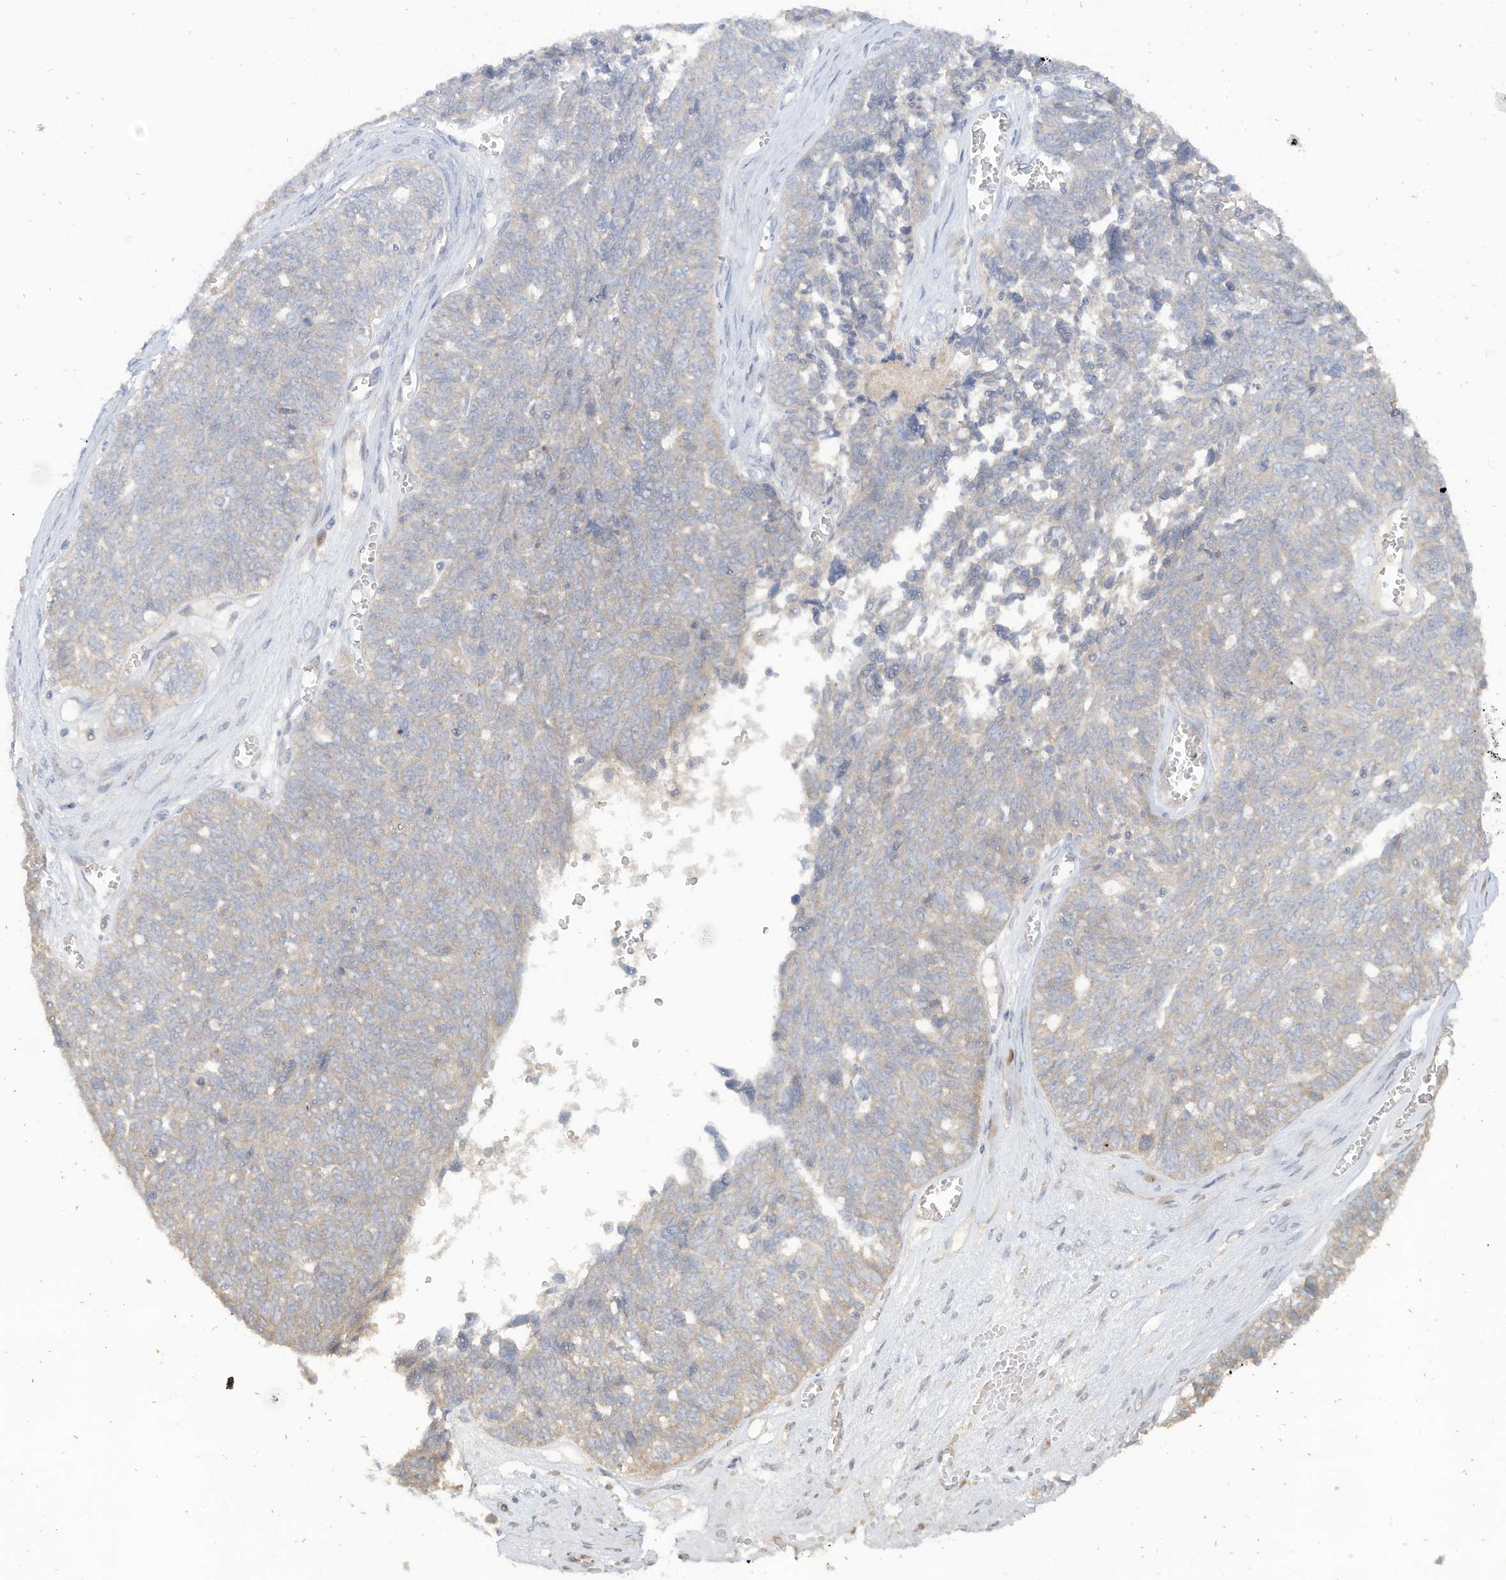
{"staining": {"intensity": "negative", "quantity": "none", "location": "none"}, "tissue": "ovarian cancer", "cell_type": "Tumor cells", "image_type": "cancer", "snomed": [{"axis": "morphology", "description": "Cystadenocarcinoma, serous, NOS"}, {"axis": "topography", "description": "Ovary"}], "caption": "The photomicrograph displays no significant expression in tumor cells of ovarian serous cystadenocarcinoma.", "gene": "LRRN2", "patient": {"sex": "female", "age": 79}}